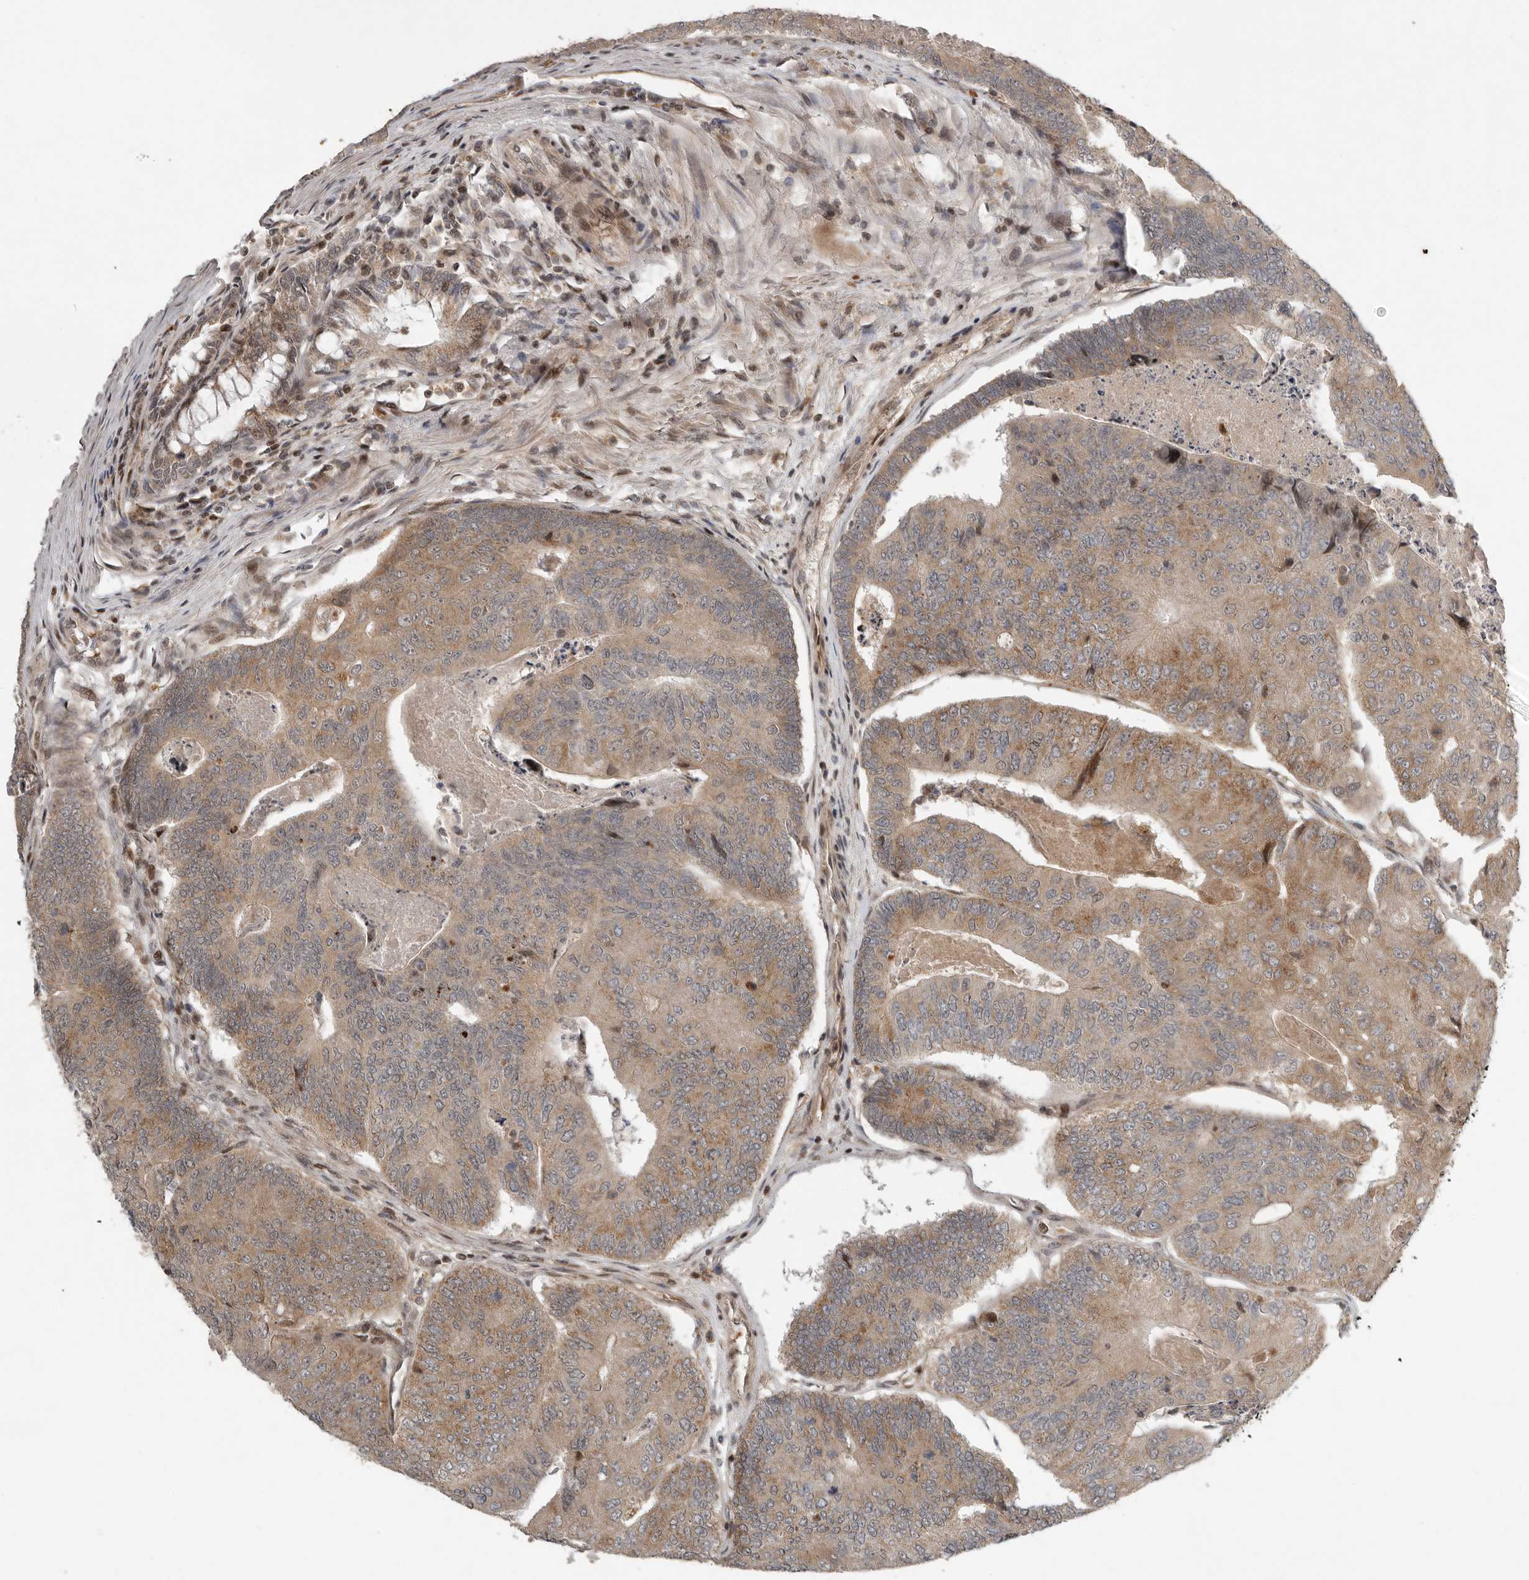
{"staining": {"intensity": "moderate", "quantity": ">75%", "location": "cytoplasmic/membranous"}, "tissue": "colorectal cancer", "cell_type": "Tumor cells", "image_type": "cancer", "snomed": [{"axis": "morphology", "description": "Adenocarcinoma, NOS"}, {"axis": "topography", "description": "Colon"}], "caption": "Immunohistochemical staining of colorectal cancer exhibits medium levels of moderate cytoplasmic/membranous protein expression in about >75% of tumor cells.", "gene": "RABIF", "patient": {"sex": "female", "age": 67}}